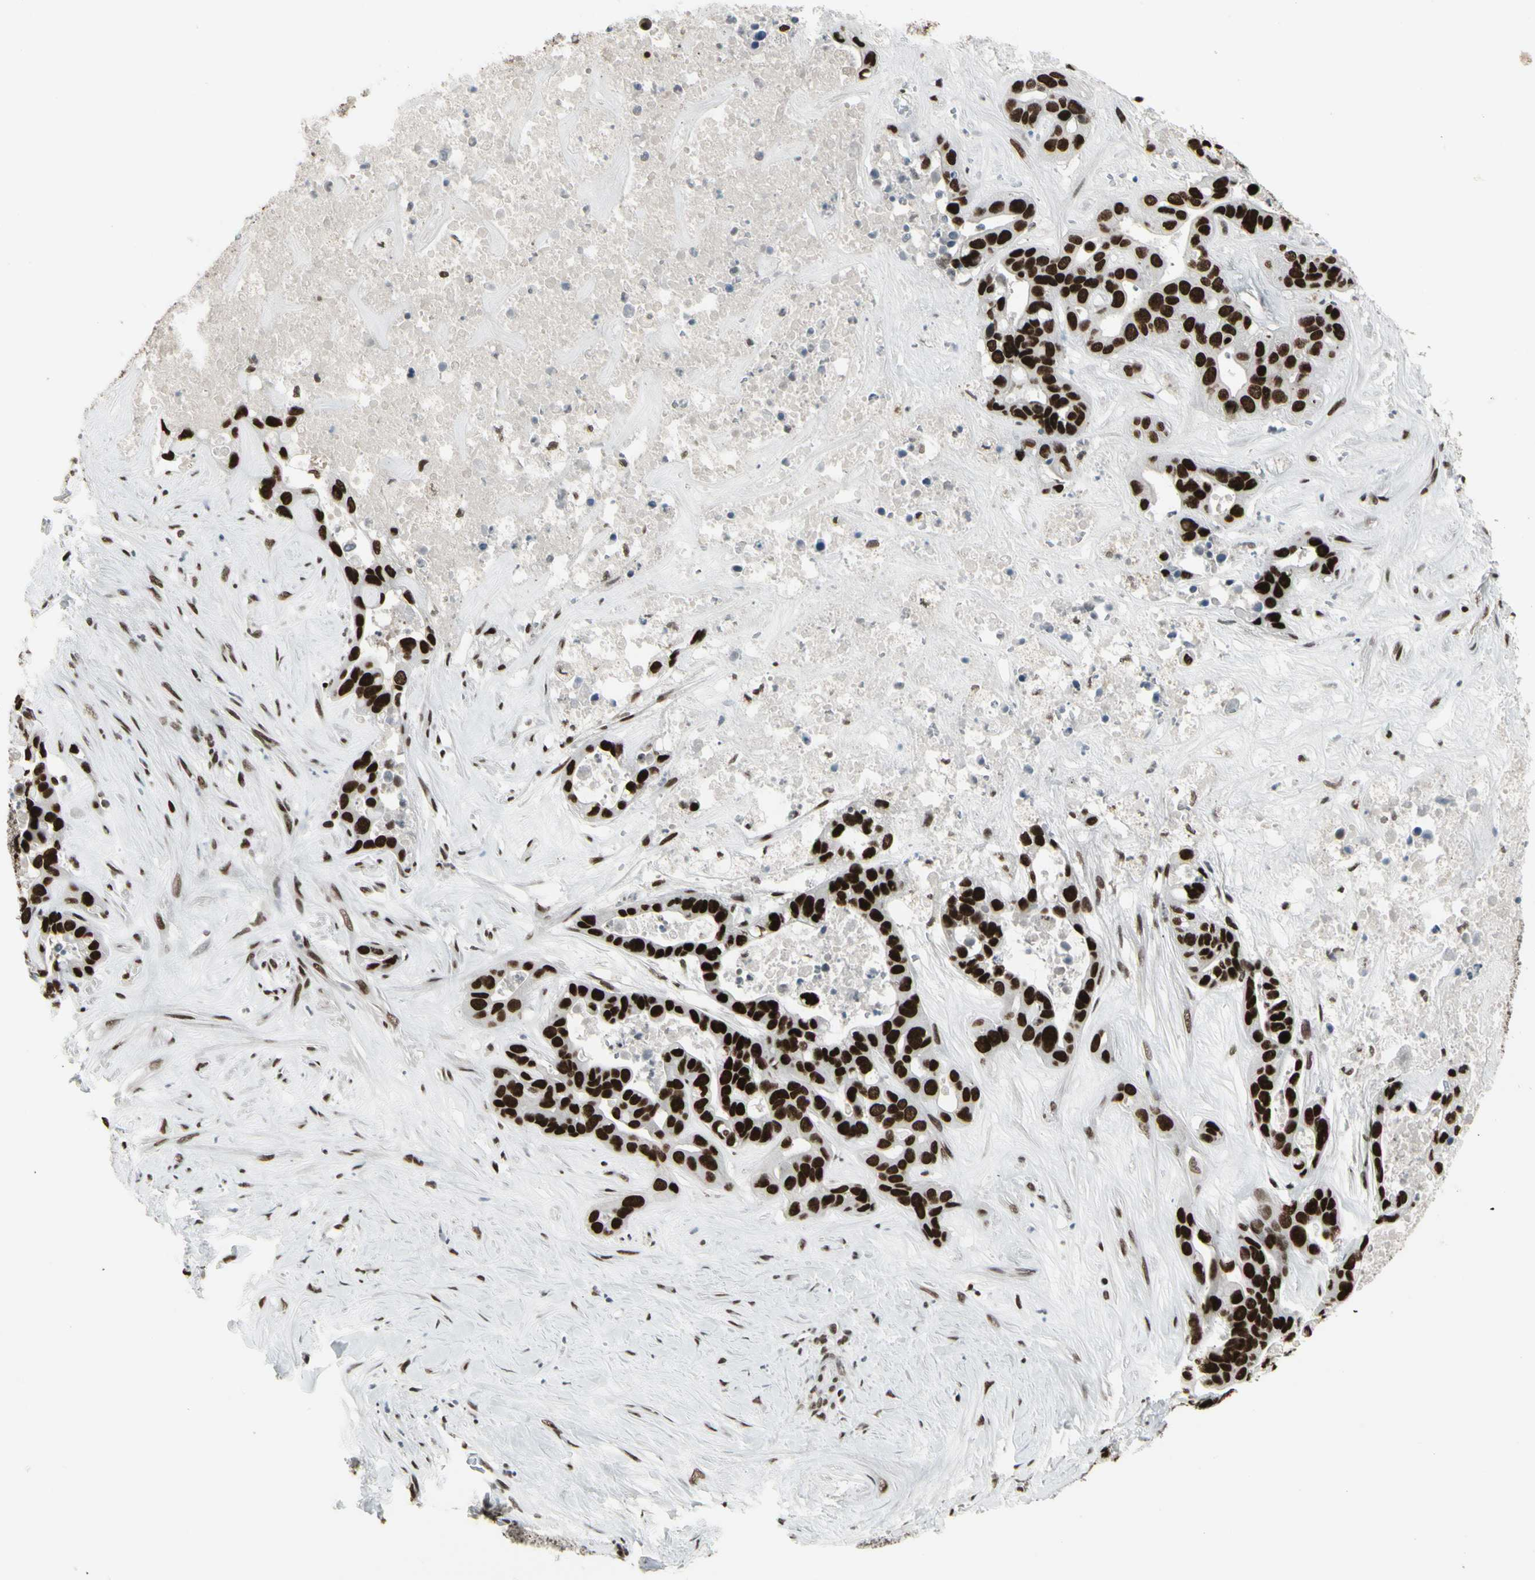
{"staining": {"intensity": "strong", "quantity": ">75%", "location": "nuclear"}, "tissue": "liver cancer", "cell_type": "Tumor cells", "image_type": "cancer", "snomed": [{"axis": "morphology", "description": "Cholangiocarcinoma"}, {"axis": "topography", "description": "Liver"}], "caption": "There is high levels of strong nuclear positivity in tumor cells of liver cancer (cholangiocarcinoma), as demonstrated by immunohistochemical staining (brown color).", "gene": "HMG20A", "patient": {"sex": "female", "age": 65}}